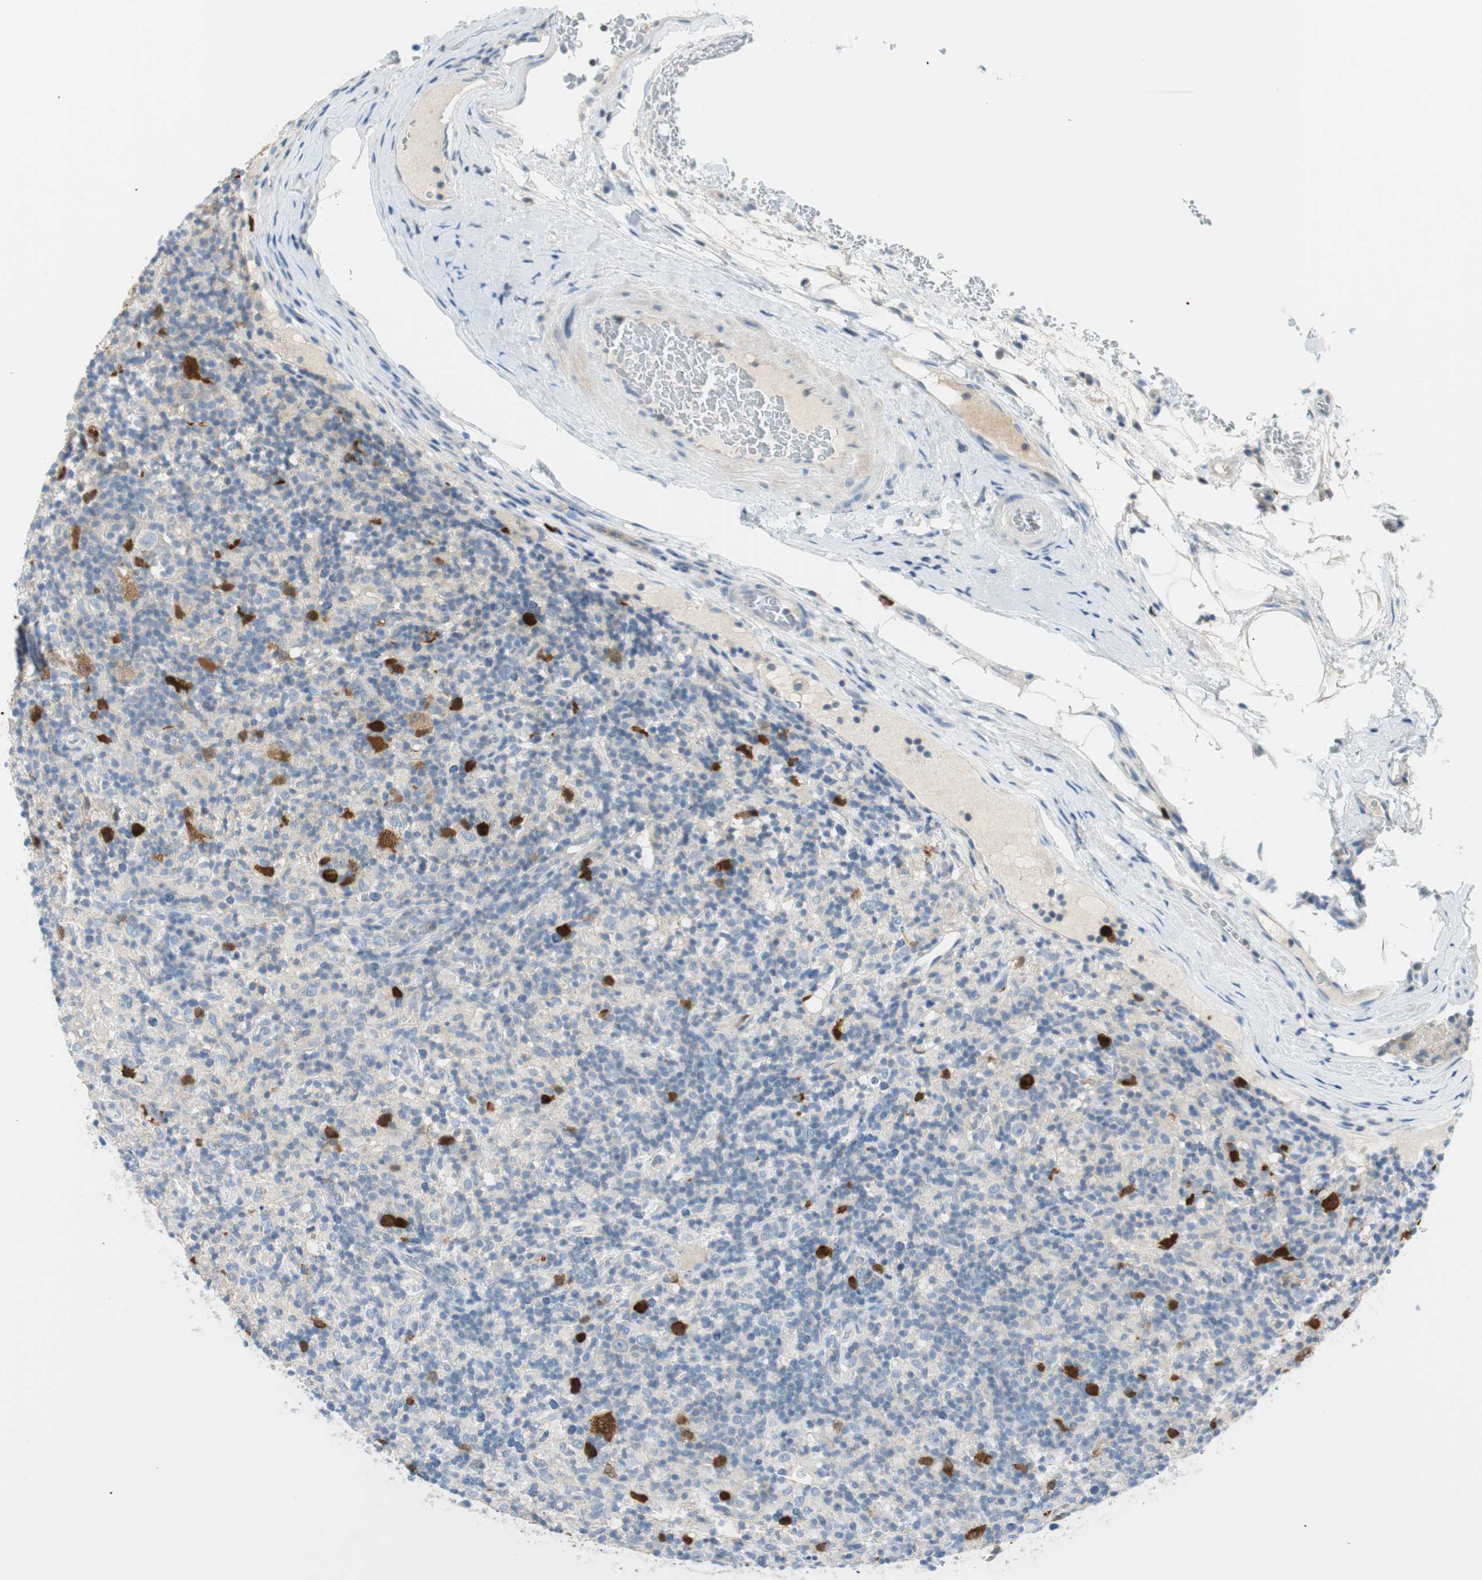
{"staining": {"intensity": "strong", "quantity": "<25%", "location": "cytoplasmic/membranous,nuclear"}, "tissue": "lymphoma", "cell_type": "Tumor cells", "image_type": "cancer", "snomed": [{"axis": "morphology", "description": "Hodgkin's disease, NOS"}, {"axis": "topography", "description": "Lymph node"}], "caption": "Immunohistochemical staining of human Hodgkin's disease demonstrates medium levels of strong cytoplasmic/membranous and nuclear protein staining in about <25% of tumor cells.", "gene": "PTTG1", "patient": {"sex": "male", "age": 70}}